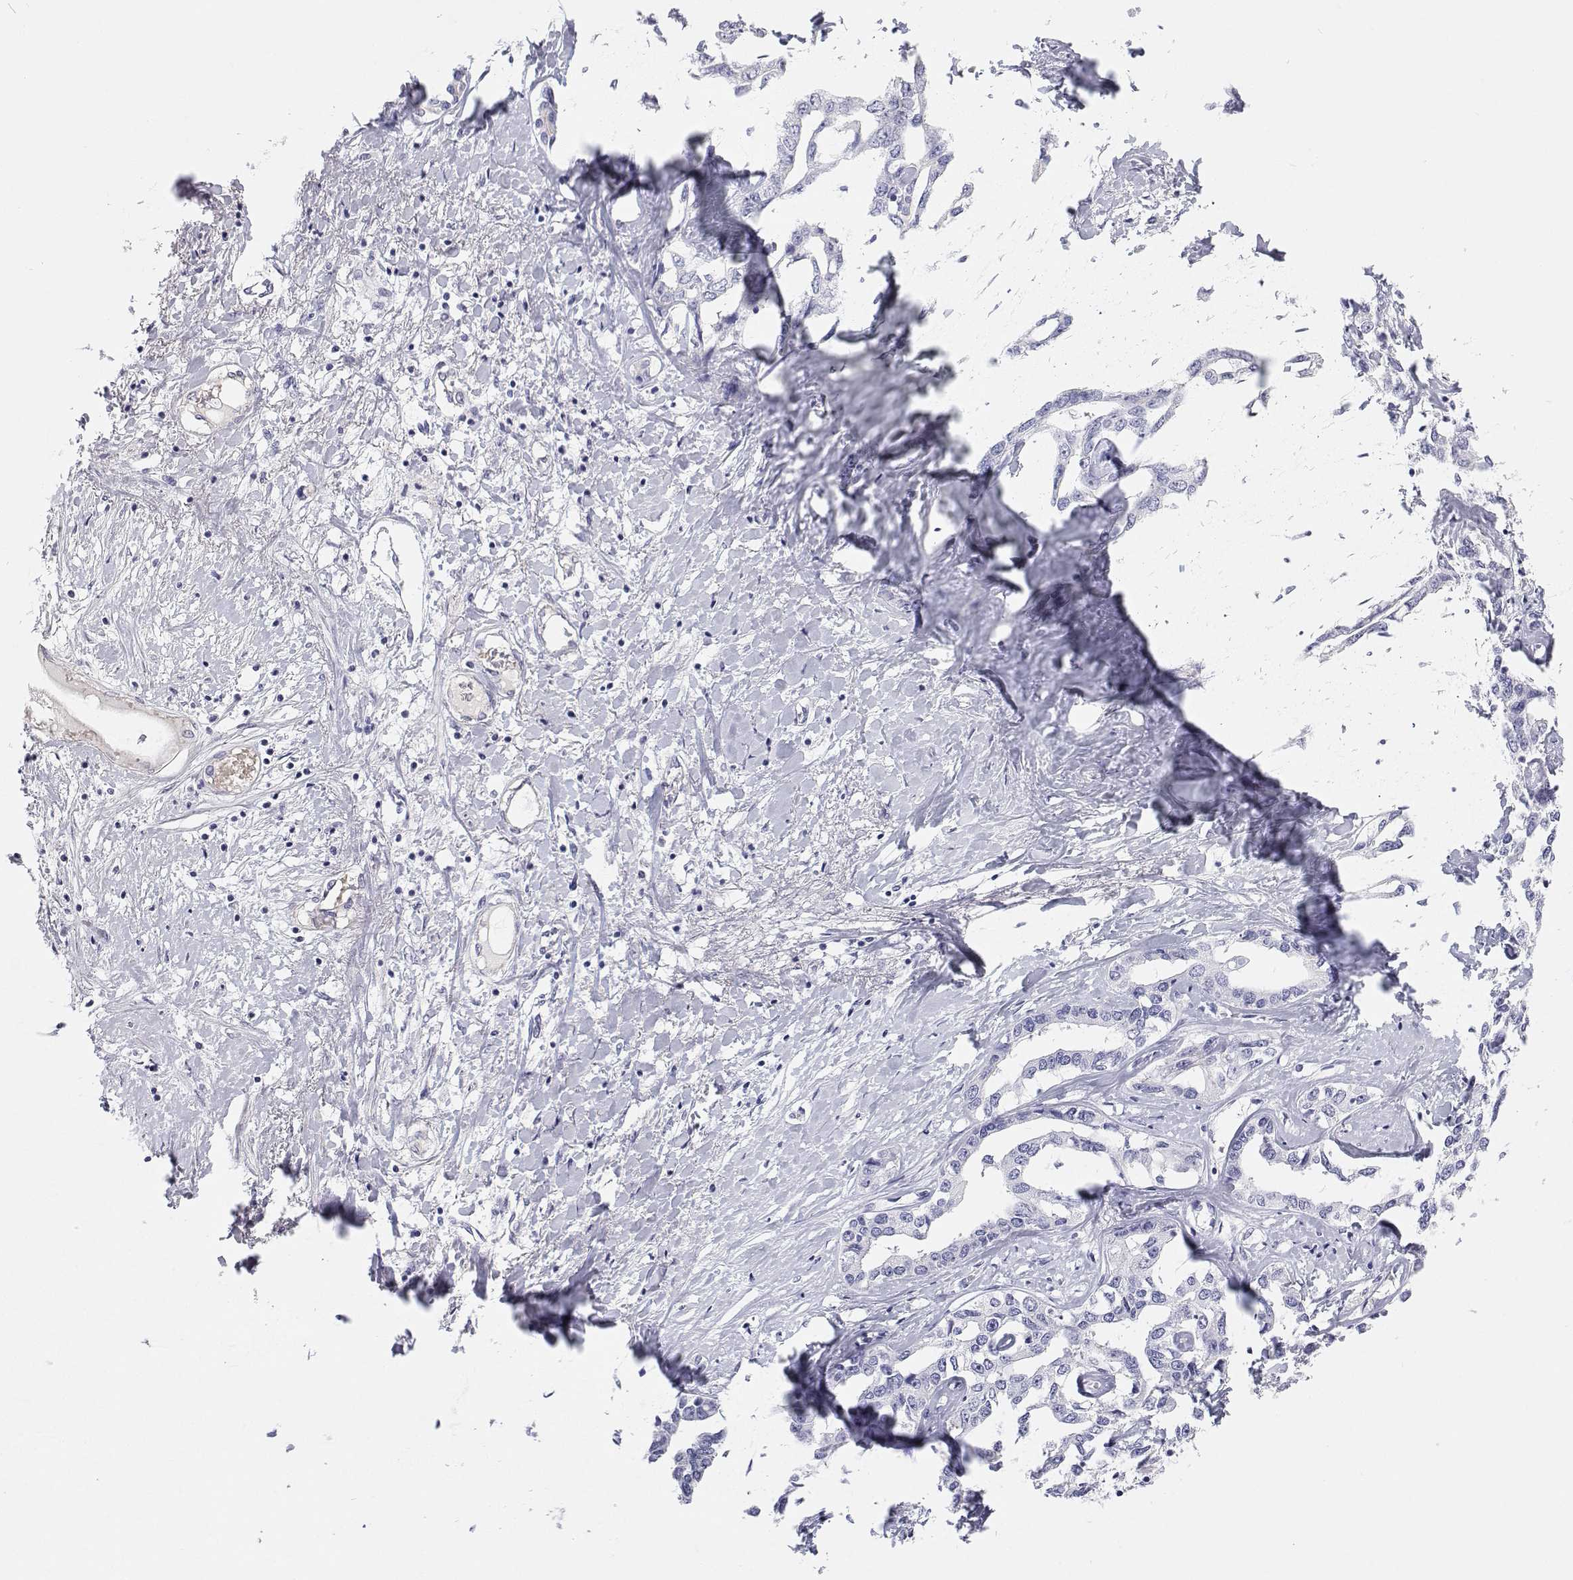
{"staining": {"intensity": "negative", "quantity": "none", "location": "none"}, "tissue": "liver cancer", "cell_type": "Tumor cells", "image_type": "cancer", "snomed": [{"axis": "morphology", "description": "Cholangiocarcinoma"}, {"axis": "topography", "description": "Liver"}], "caption": "This histopathology image is of cholangiocarcinoma (liver) stained with IHC to label a protein in brown with the nuclei are counter-stained blue. There is no positivity in tumor cells.", "gene": "BHMT", "patient": {"sex": "male", "age": 59}}